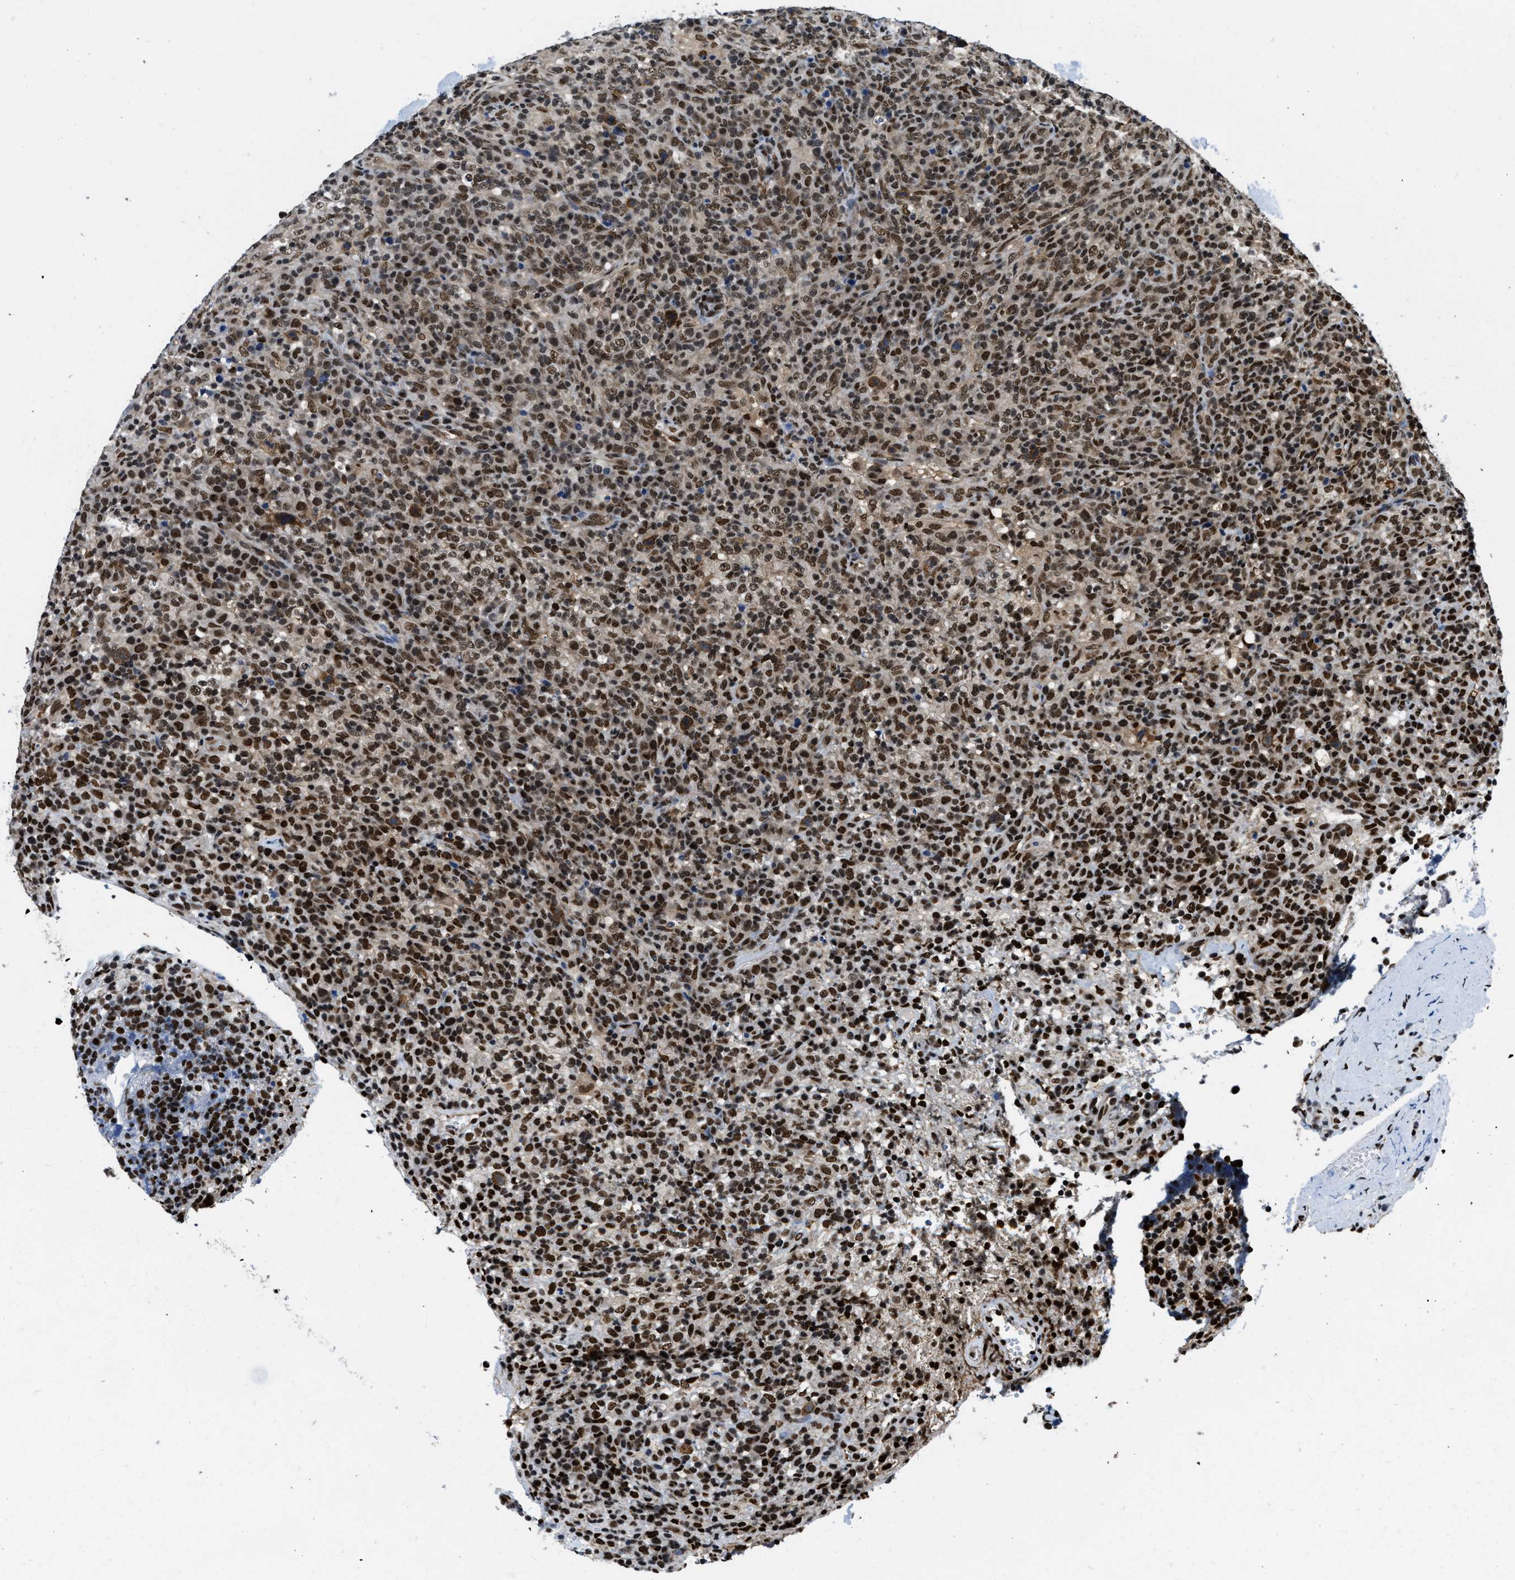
{"staining": {"intensity": "strong", "quantity": ">75%", "location": "nuclear"}, "tissue": "lymphoma", "cell_type": "Tumor cells", "image_type": "cancer", "snomed": [{"axis": "morphology", "description": "Malignant lymphoma, non-Hodgkin's type, High grade"}, {"axis": "topography", "description": "Lymph node"}], "caption": "Strong nuclear positivity for a protein is present in approximately >75% of tumor cells of lymphoma using immunohistochemistry.", "gene": "SAFB", "patient": {"sex": "female", "age": 76}}